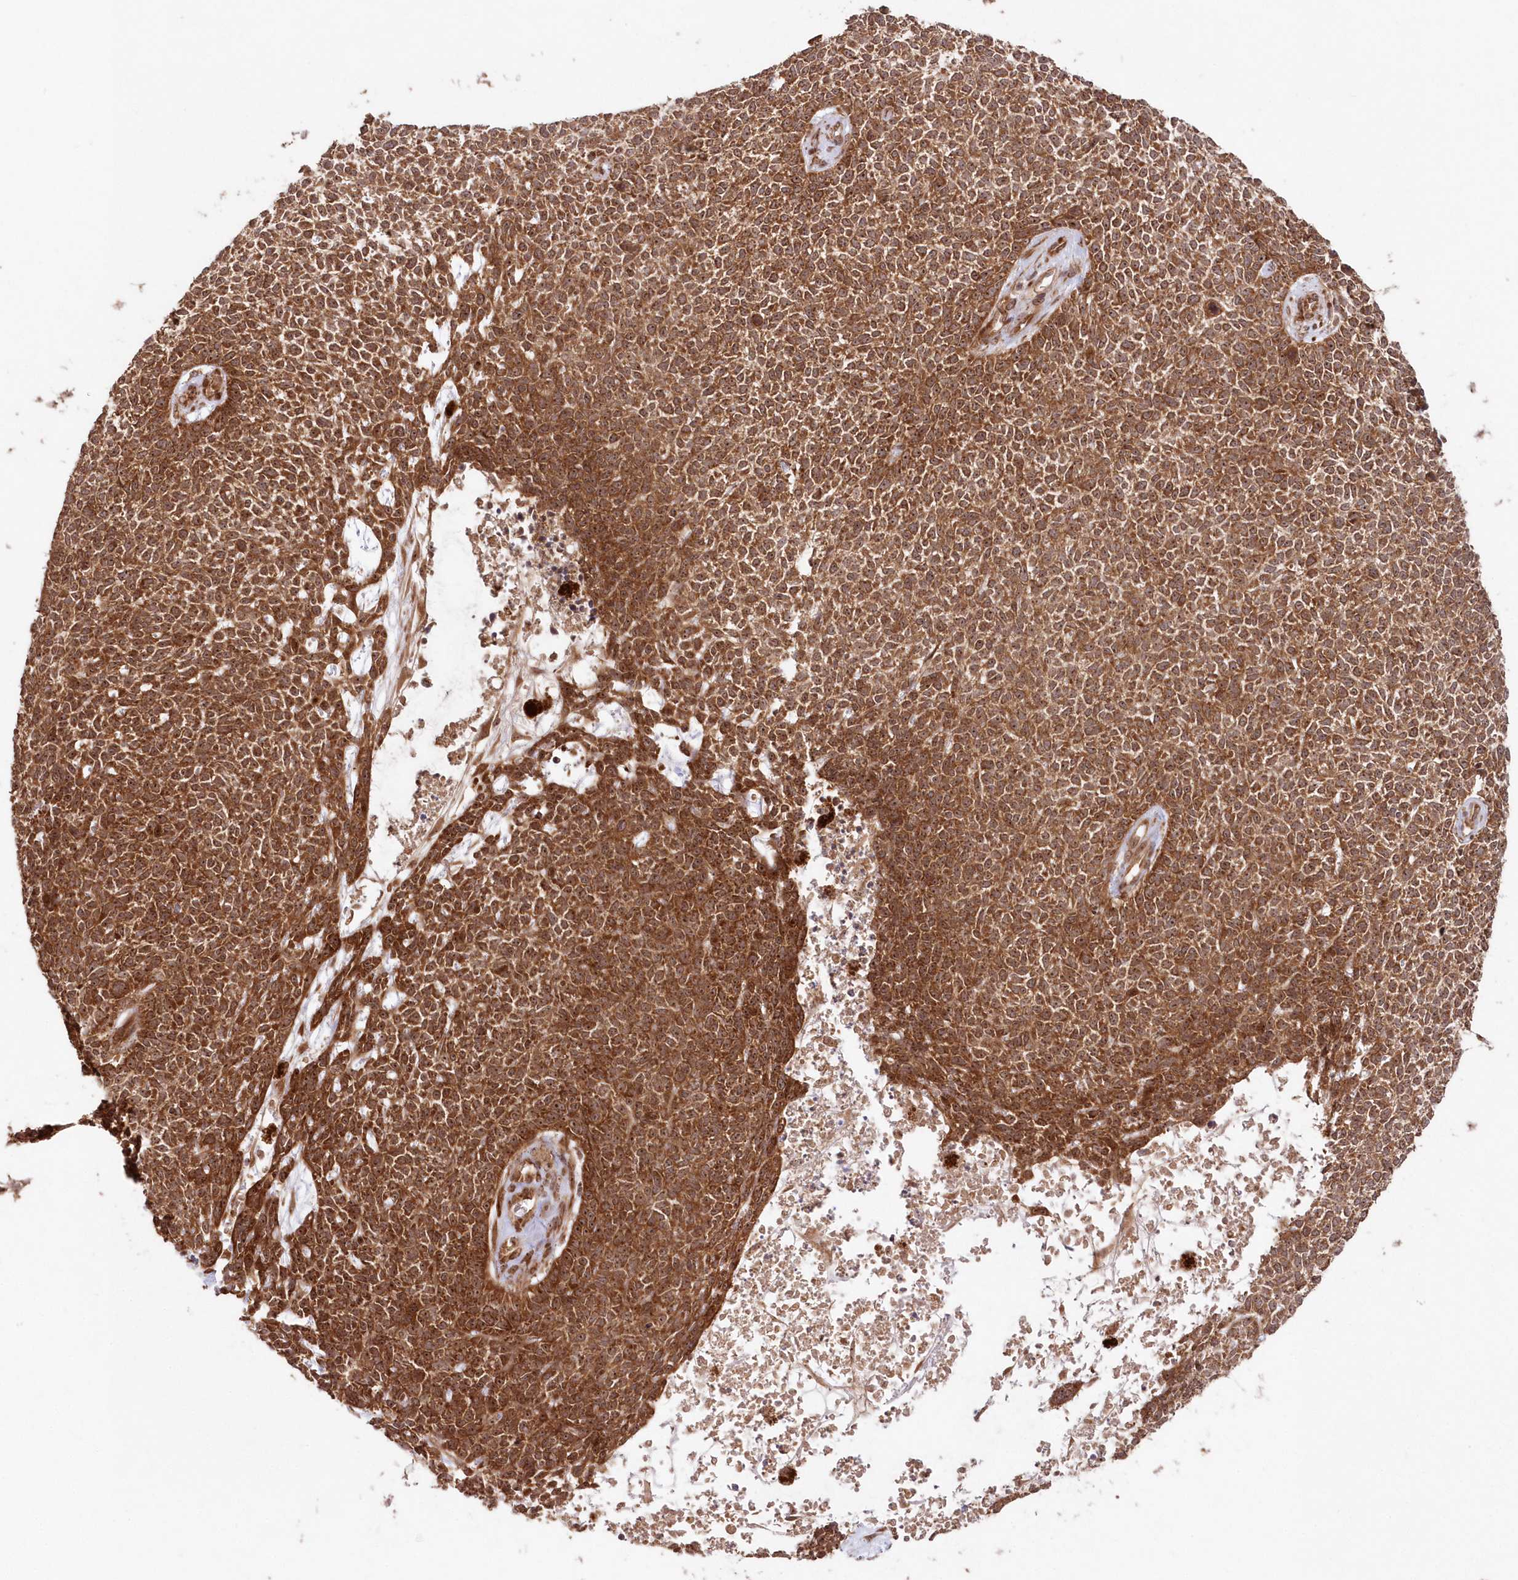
{"staining": {"intensity": "strong", "quantity": ">75%", "location": "cytoplasmic/membranous,nuclear"}, "tissue": "skin cancer", "cell_type": "Tumor cells", "image_type": "cancer", "snomed": [{"axis": "morphology", "description": "Basal cell carcinoma"}, {"axis": "topography", "description": "Skin"}], "caption": "The photomicrograph displays a brown stain indicating the presence of a protein in the cytoplasmic/membranous and nuclear of tumor cells in skin cancer. The staining was performed using DAB, with brown indicating positive protein expression. Nuclei are stained blue with hematoxylin.", "gene": "SERINC1", "patient": {"sex": "female", "age": 84}}